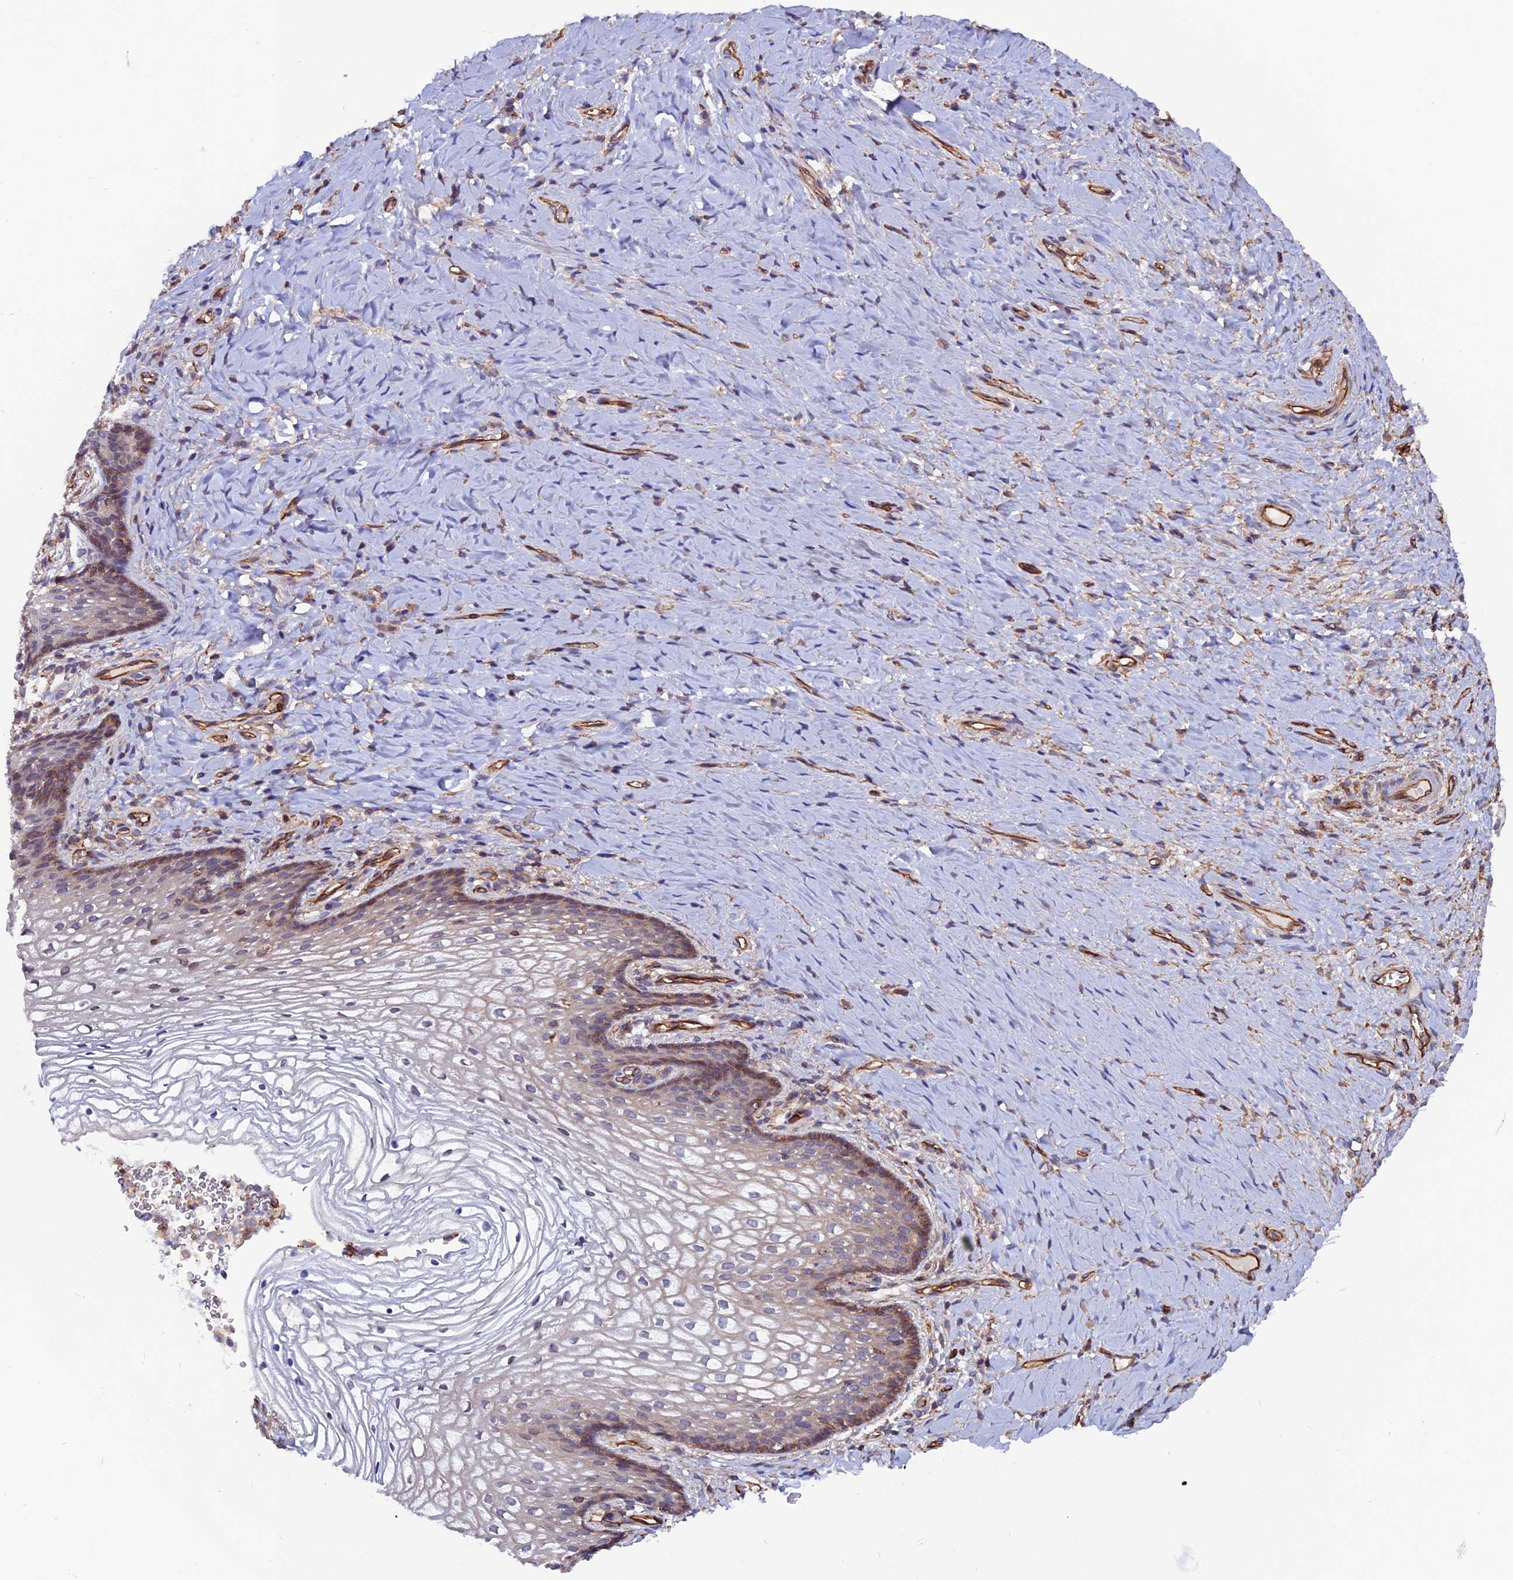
{"staining": {"intensity": "moderate", "quantity": "<25%", "location": "cytoplasmic/membranous"}, "tissue": "vagina", "cell_type": "Squamous epithelial cells", "image_type": "normal", "snomed": [{"axis": "morphology", "description": "Normal tissue, NOS"}, {"axis": "topography", "description": "Vagina"}], "caption": "IHC photomicrograph of unremarkable vagina: vagina stained using immunohistochemistry (IHC) reveals low levels of moderate protein expression localized specifically in the cytoplasmic/membranous of squamous epithelial cells, appearing as a cytoplasmic/membranous brown color.", "gene": "ZNF749", "patient": {"sex": "female", "age": 60}}